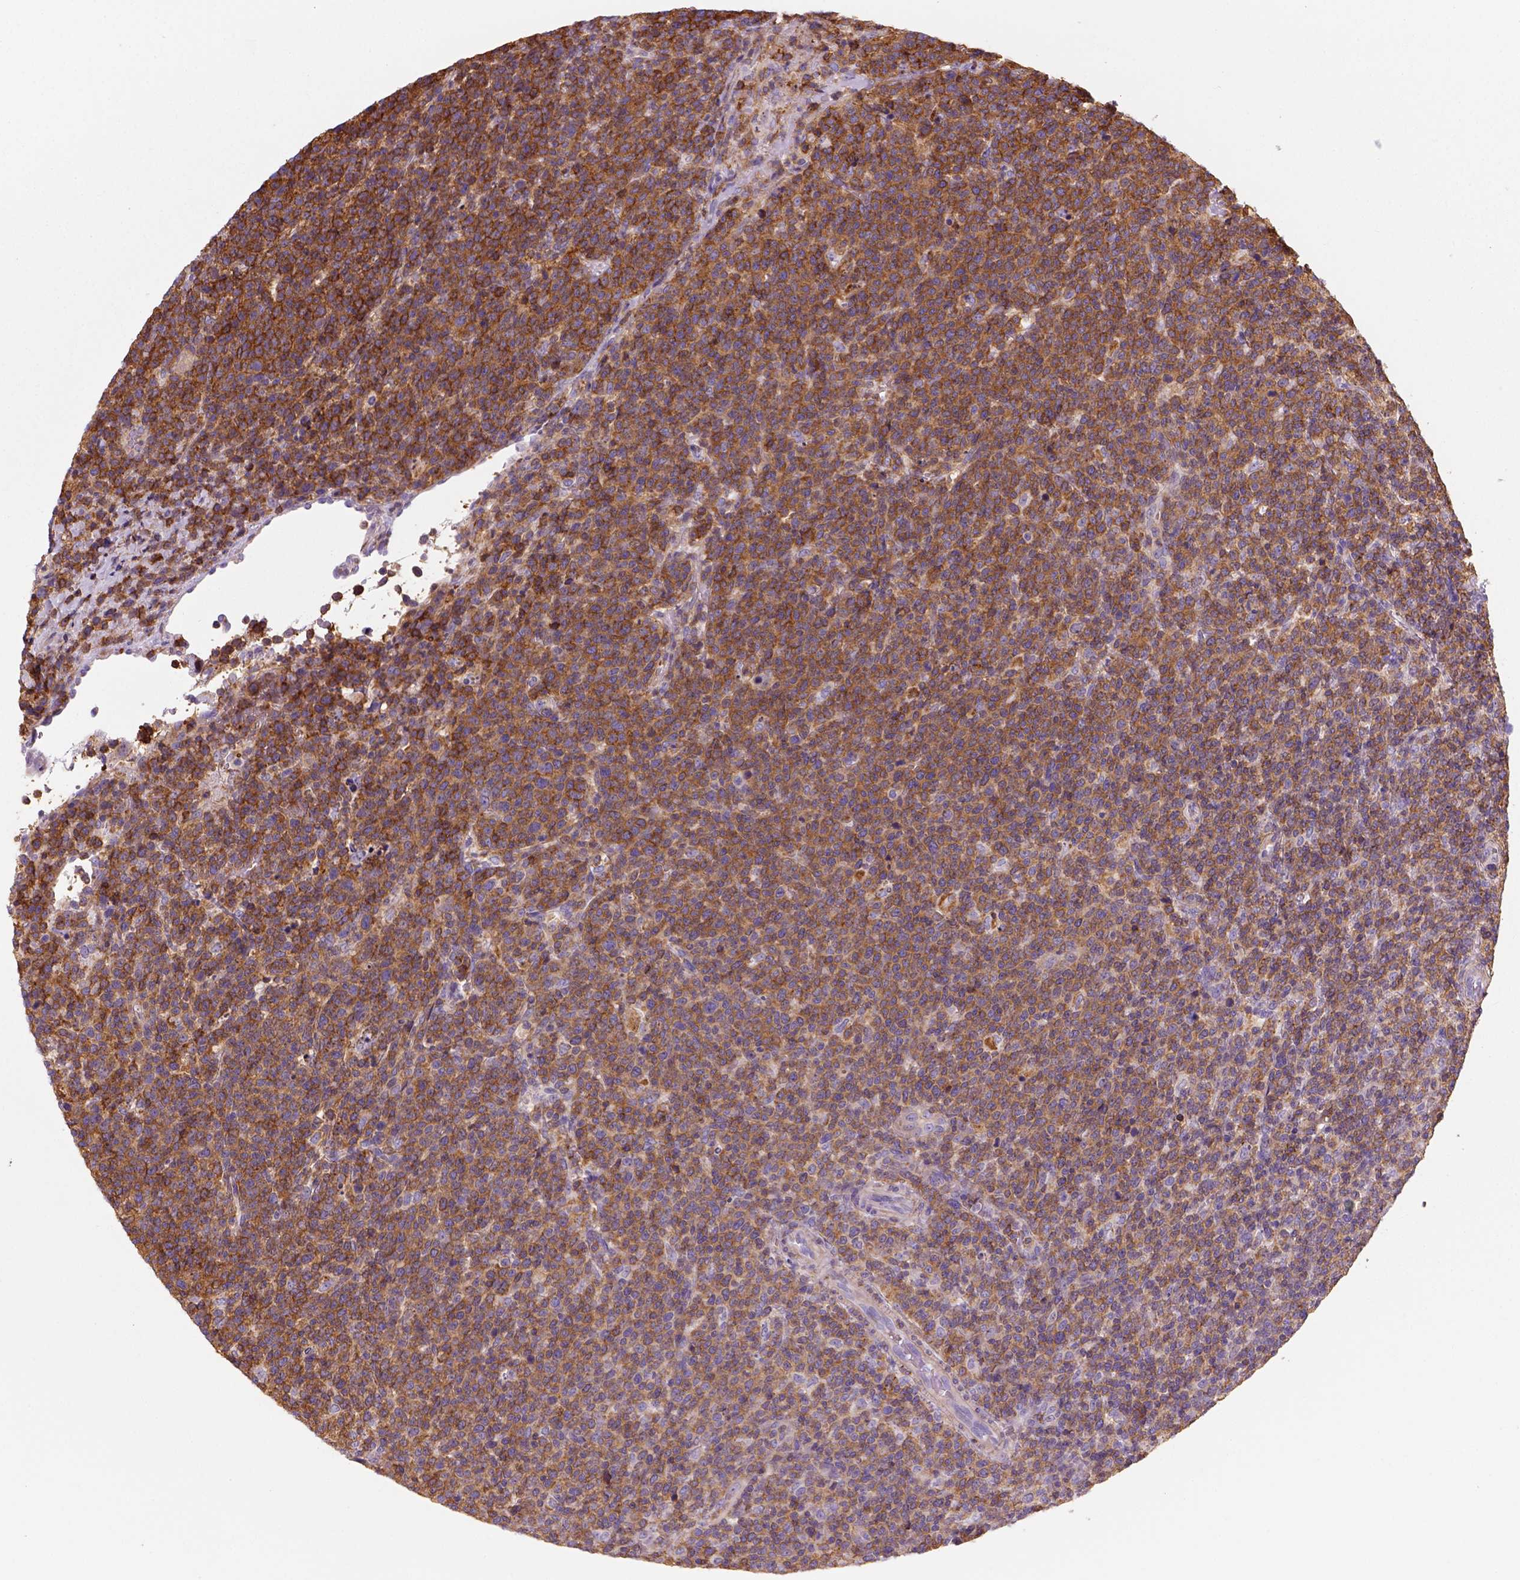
{"staining": {"intensity": "strong", "quantity": "25%-75%", "location": "cytoplasmic/membranous"}, "tissue": "lymphoma", "cell_type": "Tumor cells", "image_type": "cancer", "snomed": [{"axis": "morphology", "description": "Malignant lymphoma, non-Hodgkin's type, High grade"}, {"axis": "topography", "description": "Lymph node"}], "caption": "High-grade malignant lymphoma, non-Hodgkin's type stained for a protein (brown) displays strong cytoplasmic/membranous positive expression in approximately 25%-75% of tumor cells.", "gene": "GPRC5D", "patient": {"sex": "male", "age": 61}}